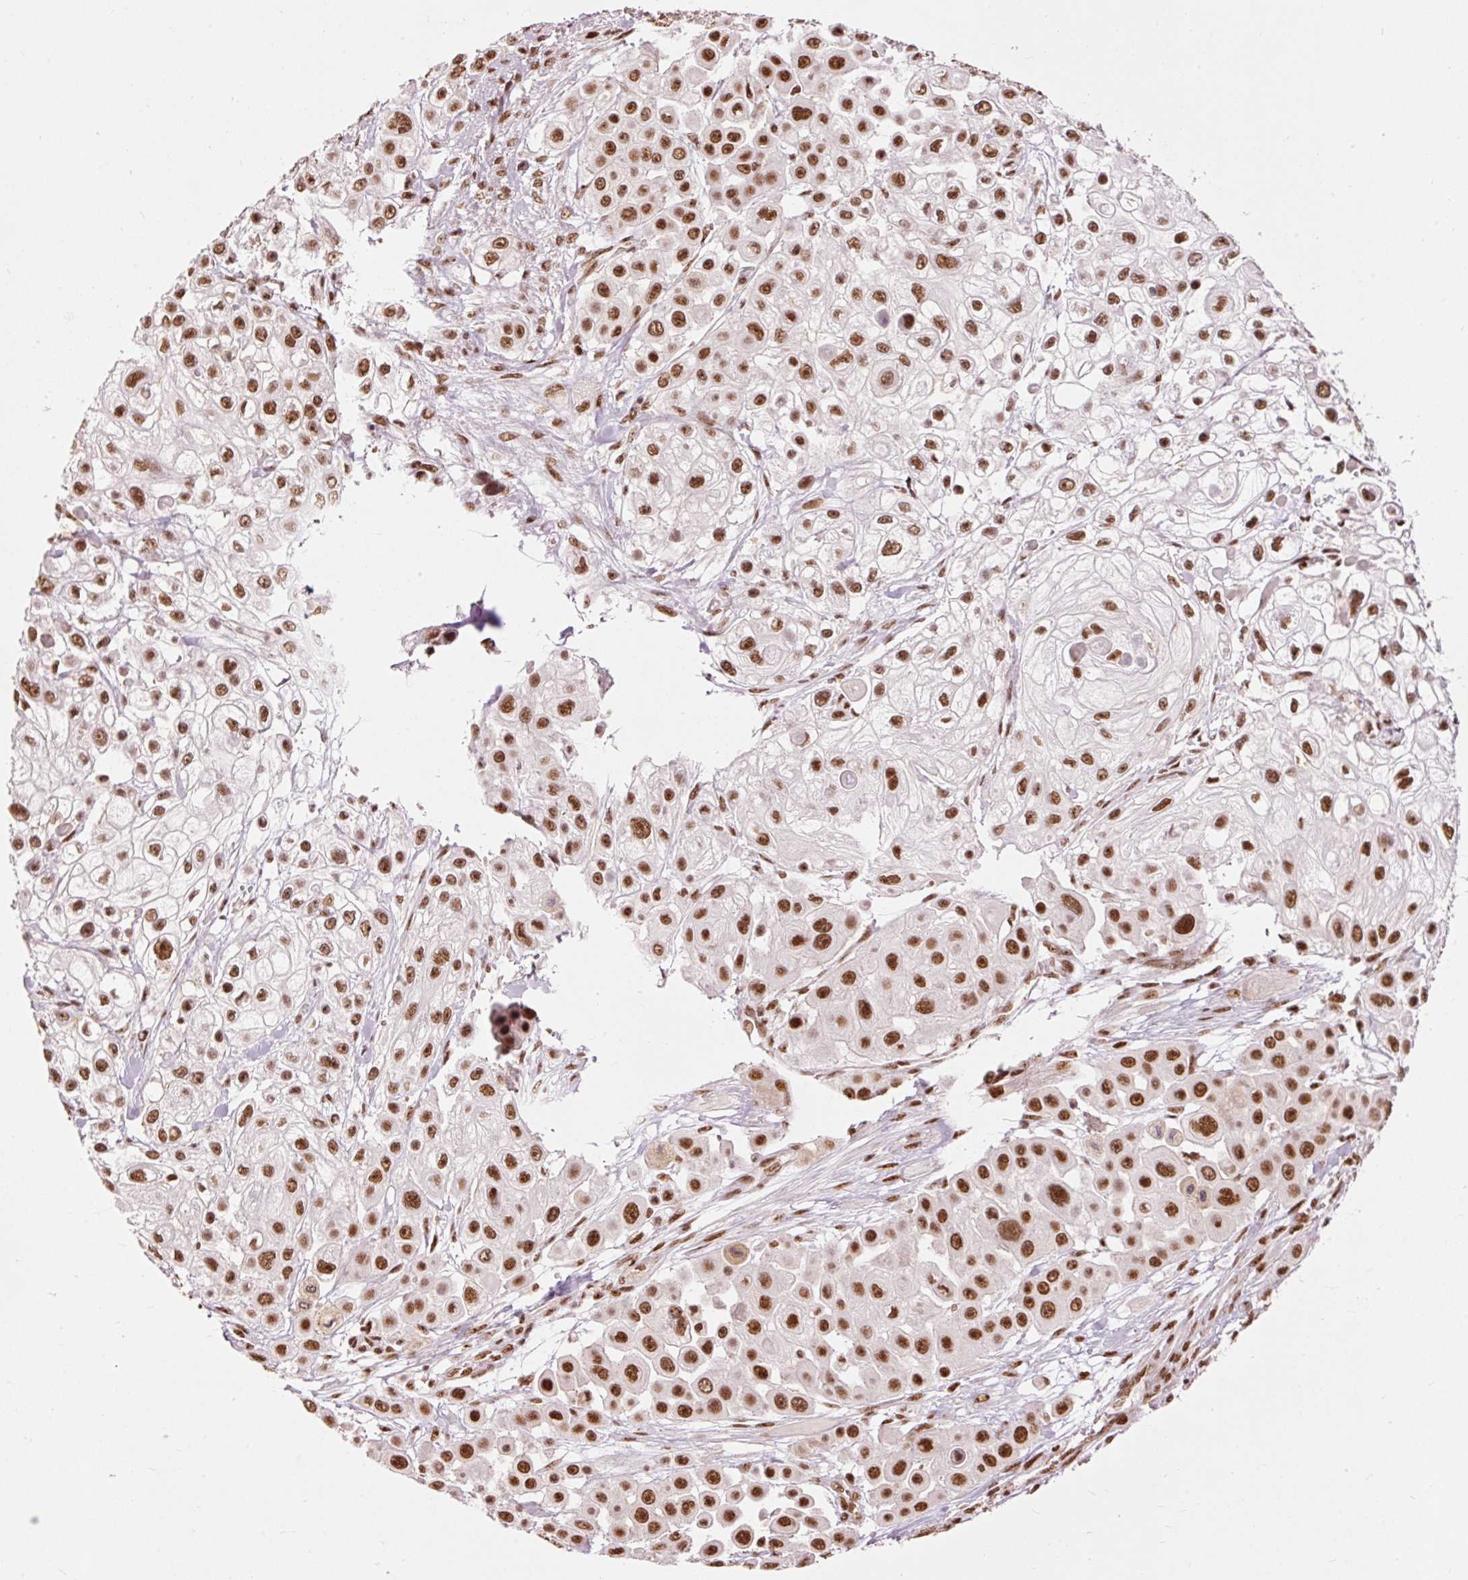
{"staining": {"intensity": "strong", "quantity": ">75%", "location": "nuclear"}, "tissue": "skin cancer", "cell_type": "Tumor cells", "image_type": "cancer", "snomed": [{"axis": "morphology", "description": "Squamous cell carcinoma, NOS"}, {"axis": "topography", "description": "Skin"}], "caption": "The histopathology image reveals staining of skin cancer (squamous cell carcinoma), revealing strong nuclear protein positivity (brown color) within tumor cells.", "gene": "ZBTB44", "patient": {"sex": "male", "age": 67}}